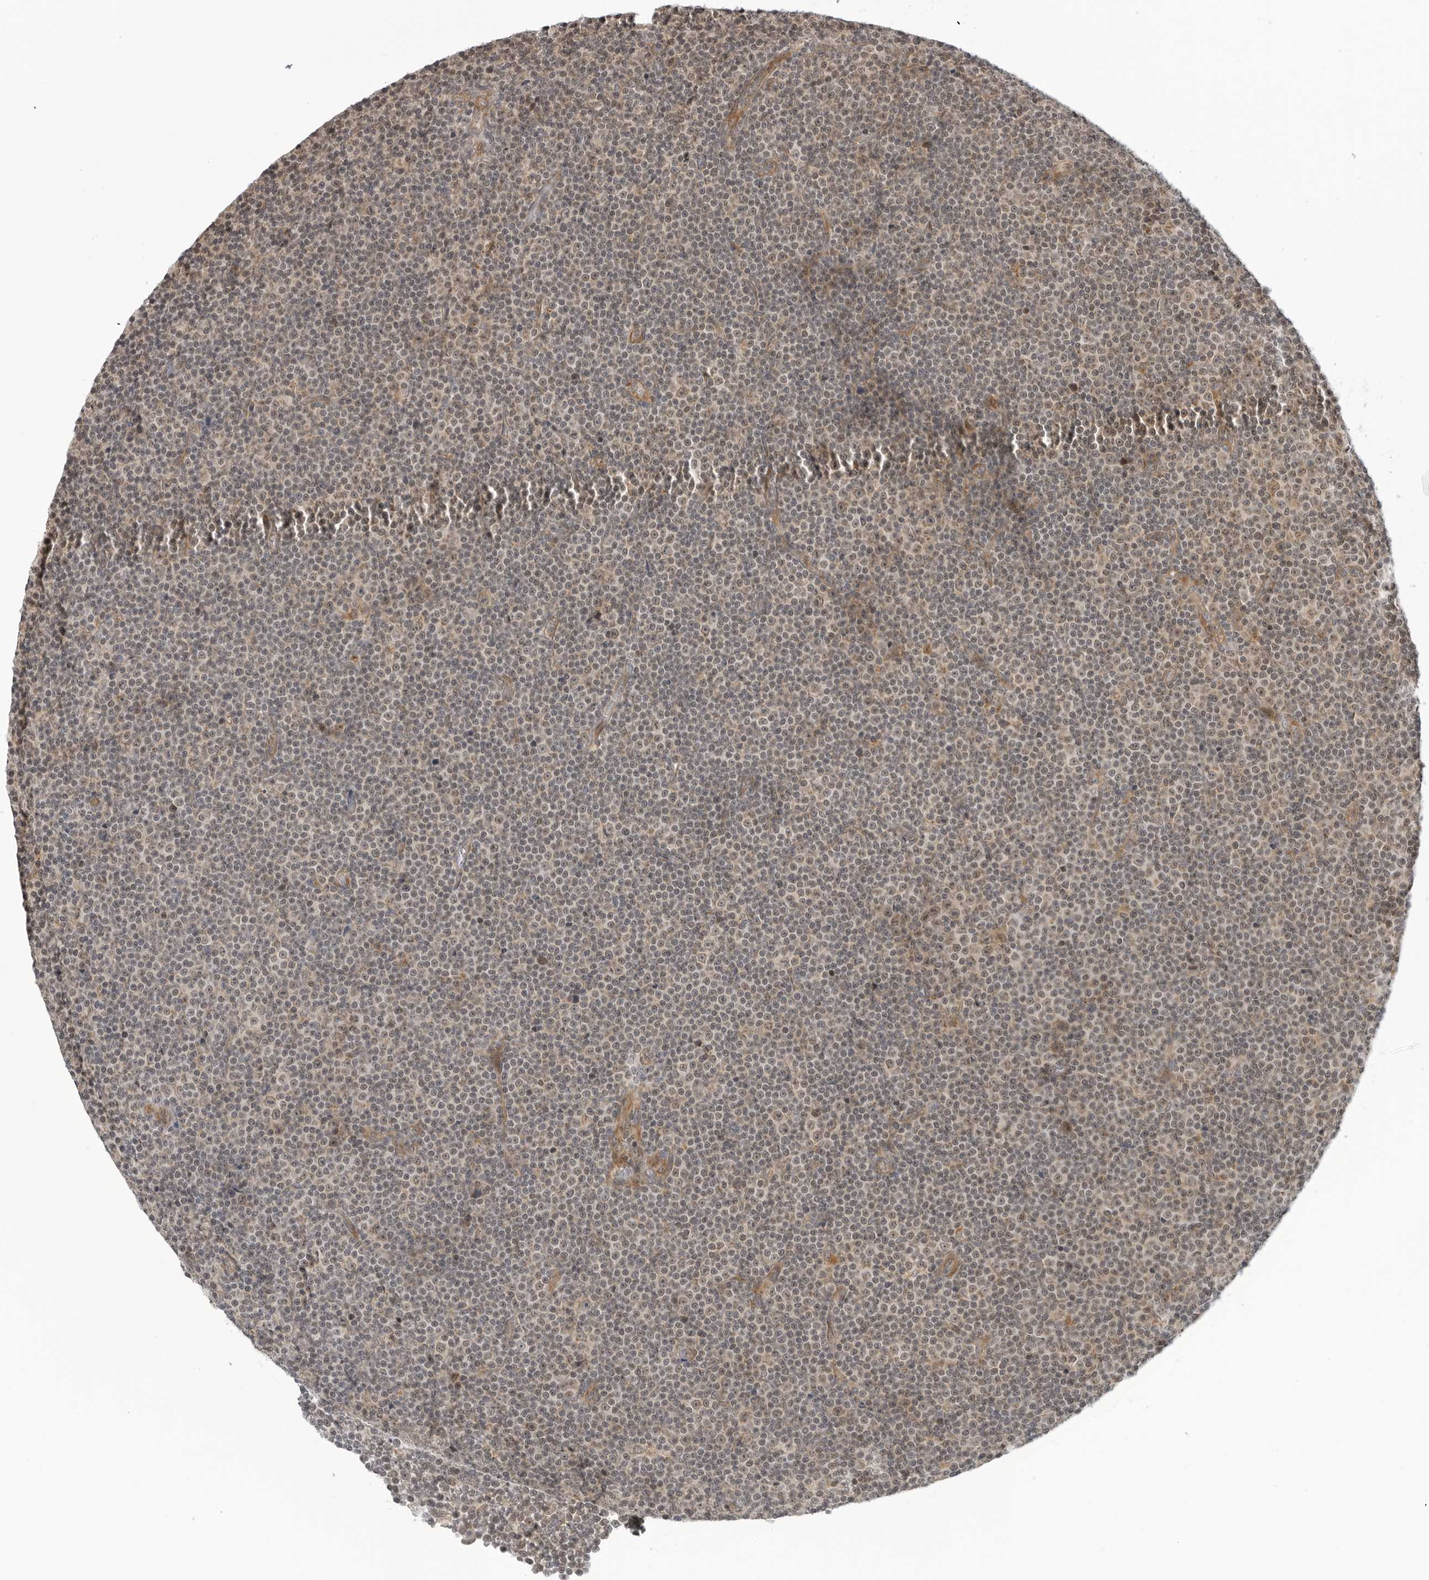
{"staining": {"intensity": "weak", "quantity": "<25%", "location": "cytoplasmic/membranous,nuclear"}, "tissue": "lymphoma", "cell_type": "Tumor cells", "image_type": "cancer", "snomed": [{"axis": "morphology", "description": "Malignant lymphoma, non-Hodgkin's type, Low grade"}, {"axis": "topography", "description": "Lymph node"}], "caption": "IHC of malignant lymphoma, non-Hodgkin's type (low-grade) exhibits no positivity in tumor cells.", "gene": "SUGCT", "patient": {"sex": "female", "age": 67}}